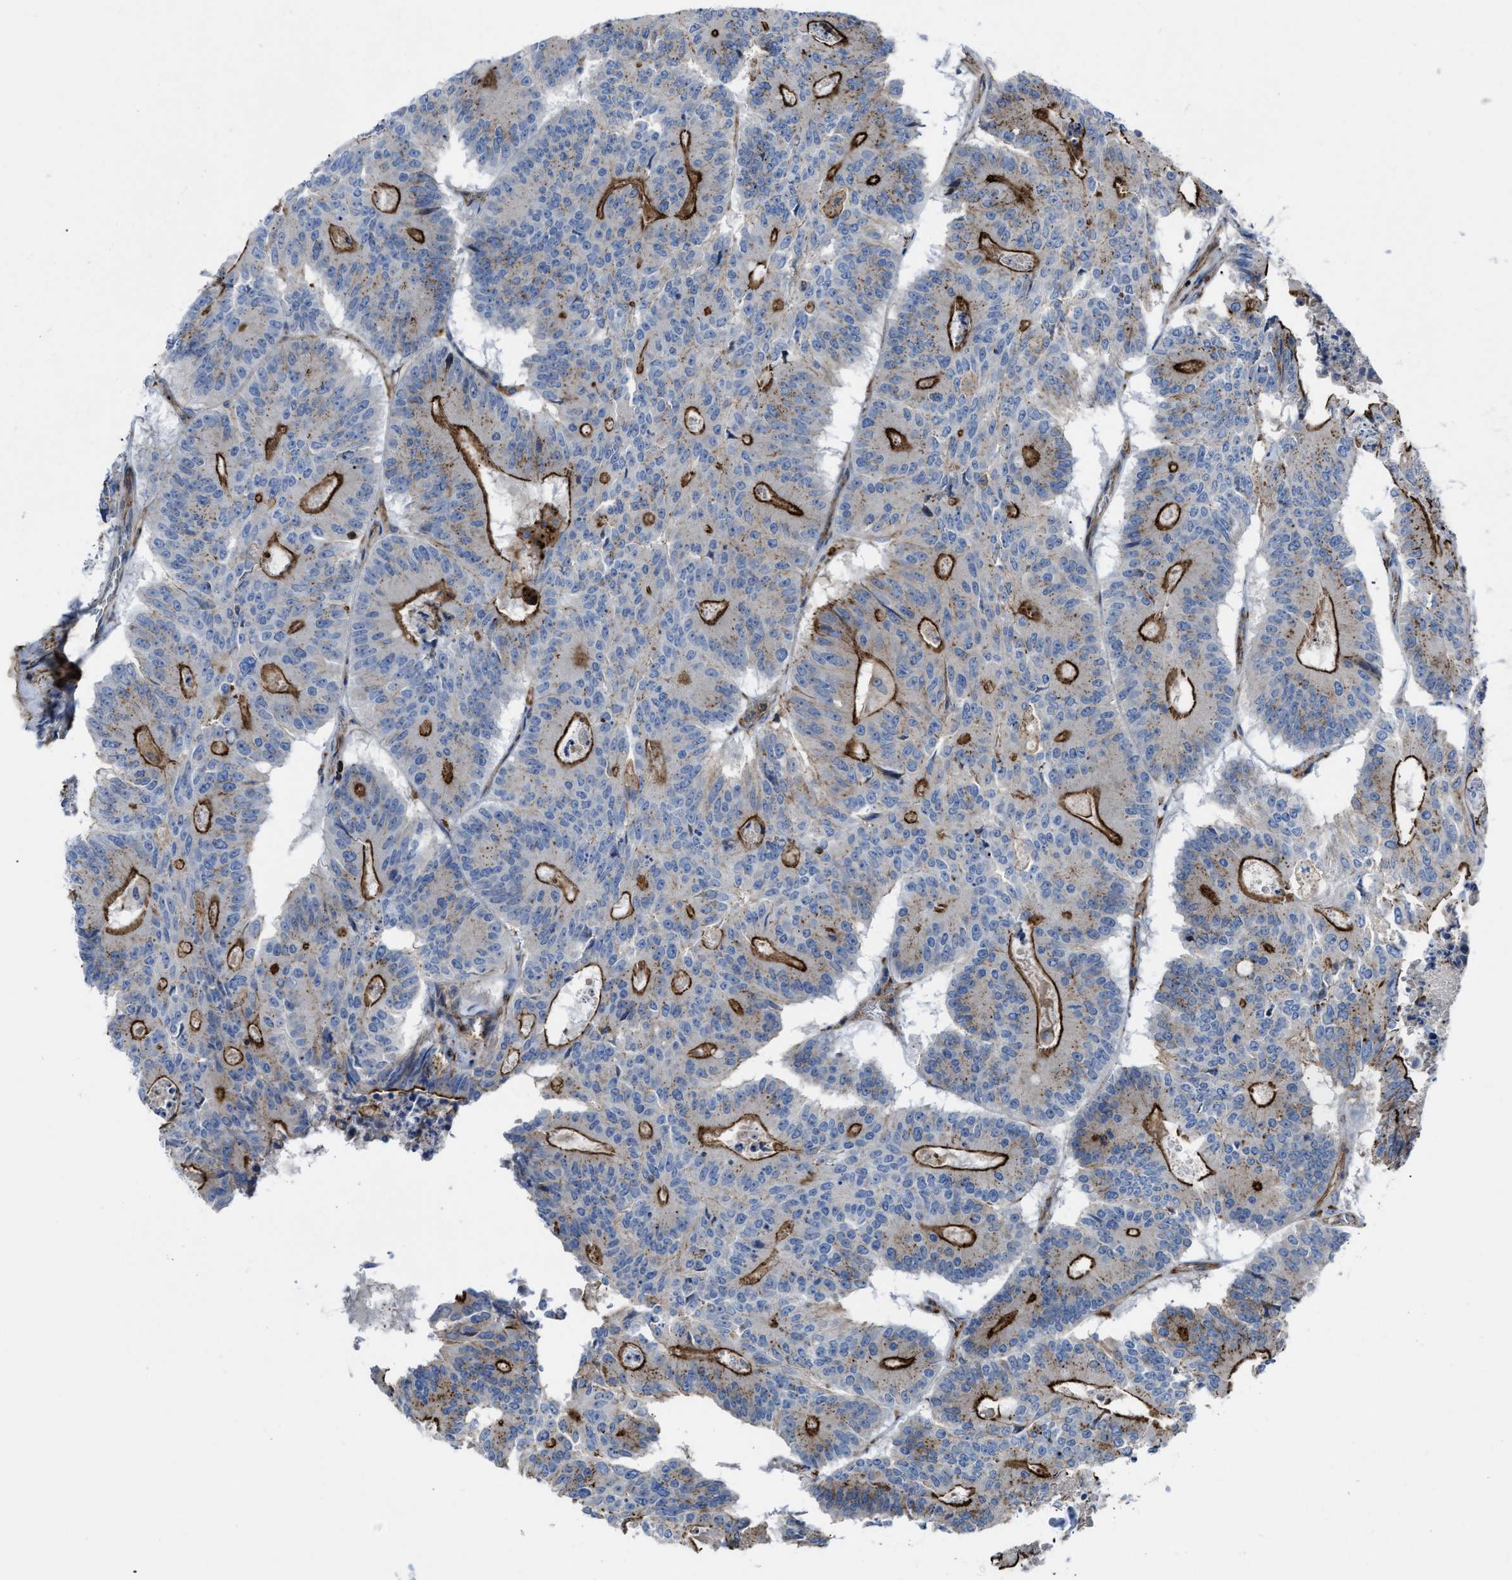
{"staining": {"intensity": "strong", "quantity": ">75%", "location": "cytoplasmic/membranous"}, "tissue": "colorectal cancer", "cell_type": "Tumor cells", "image_type": "cancer", "snomed": [{"axis": "morphology", "description": "Adenocarcinoma, NOS"}, {"axis": "topography", "description": "Colon"}], "caption": "Immunohistochemical staining of human colorectal cancer (adenocarcinoma) displays high levels of strong cytoplasmic/membranous expression in approximately >75% of tumor cells.", "gene": "AGPAT2", "patient": {"sex": "male", "age": 87}}